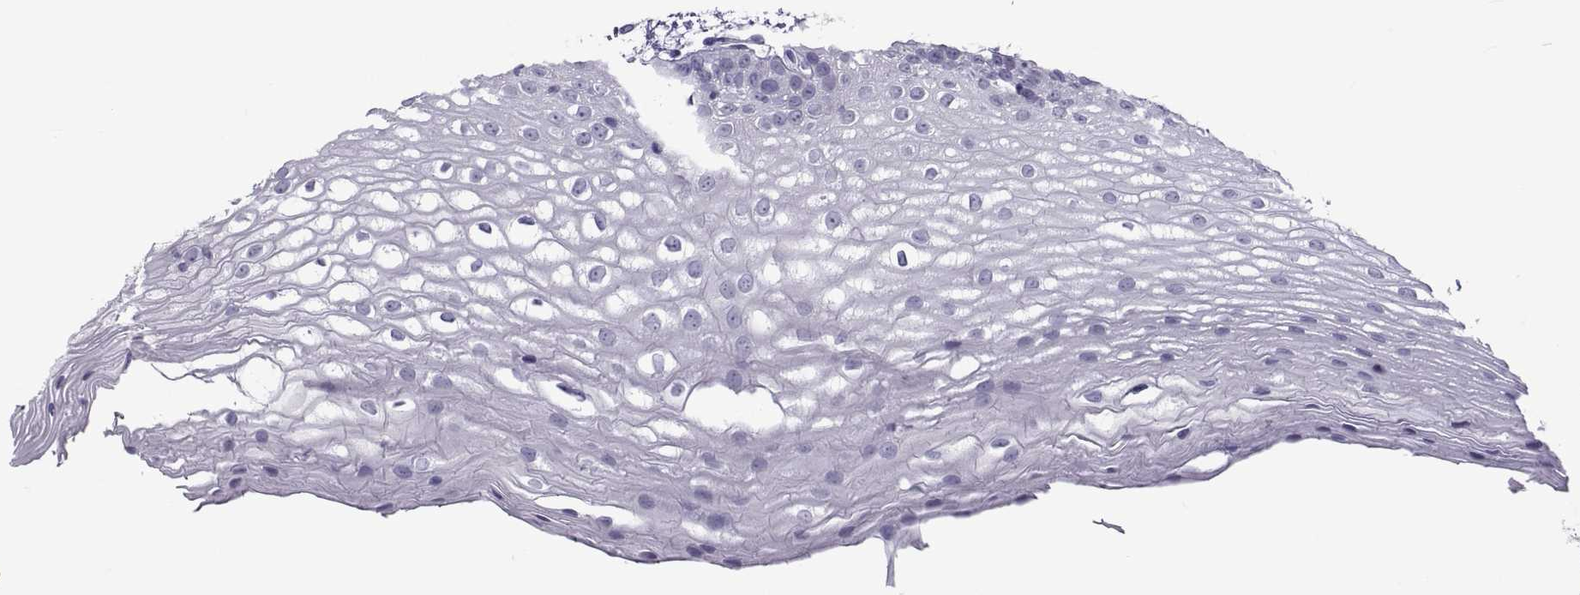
{"staining": {"intensity": "negative", "quantity": "none", "location": "none"}, "tissue": "oral mucosa", "cell_type": "Squamous epithelial cells", "image_type": "normal", "snomed": [{"axis": "morphology", "description": "Normal tissue, NOS"}, {"axis": "topography", "description": "Oral tissue"}], "caption": "This is an IHC image of benign human oral mucosa. There is no expression in squamous epithelial cells.", "gene": "MAGEB1", "patient": {"sex": "male", "age": 72}}